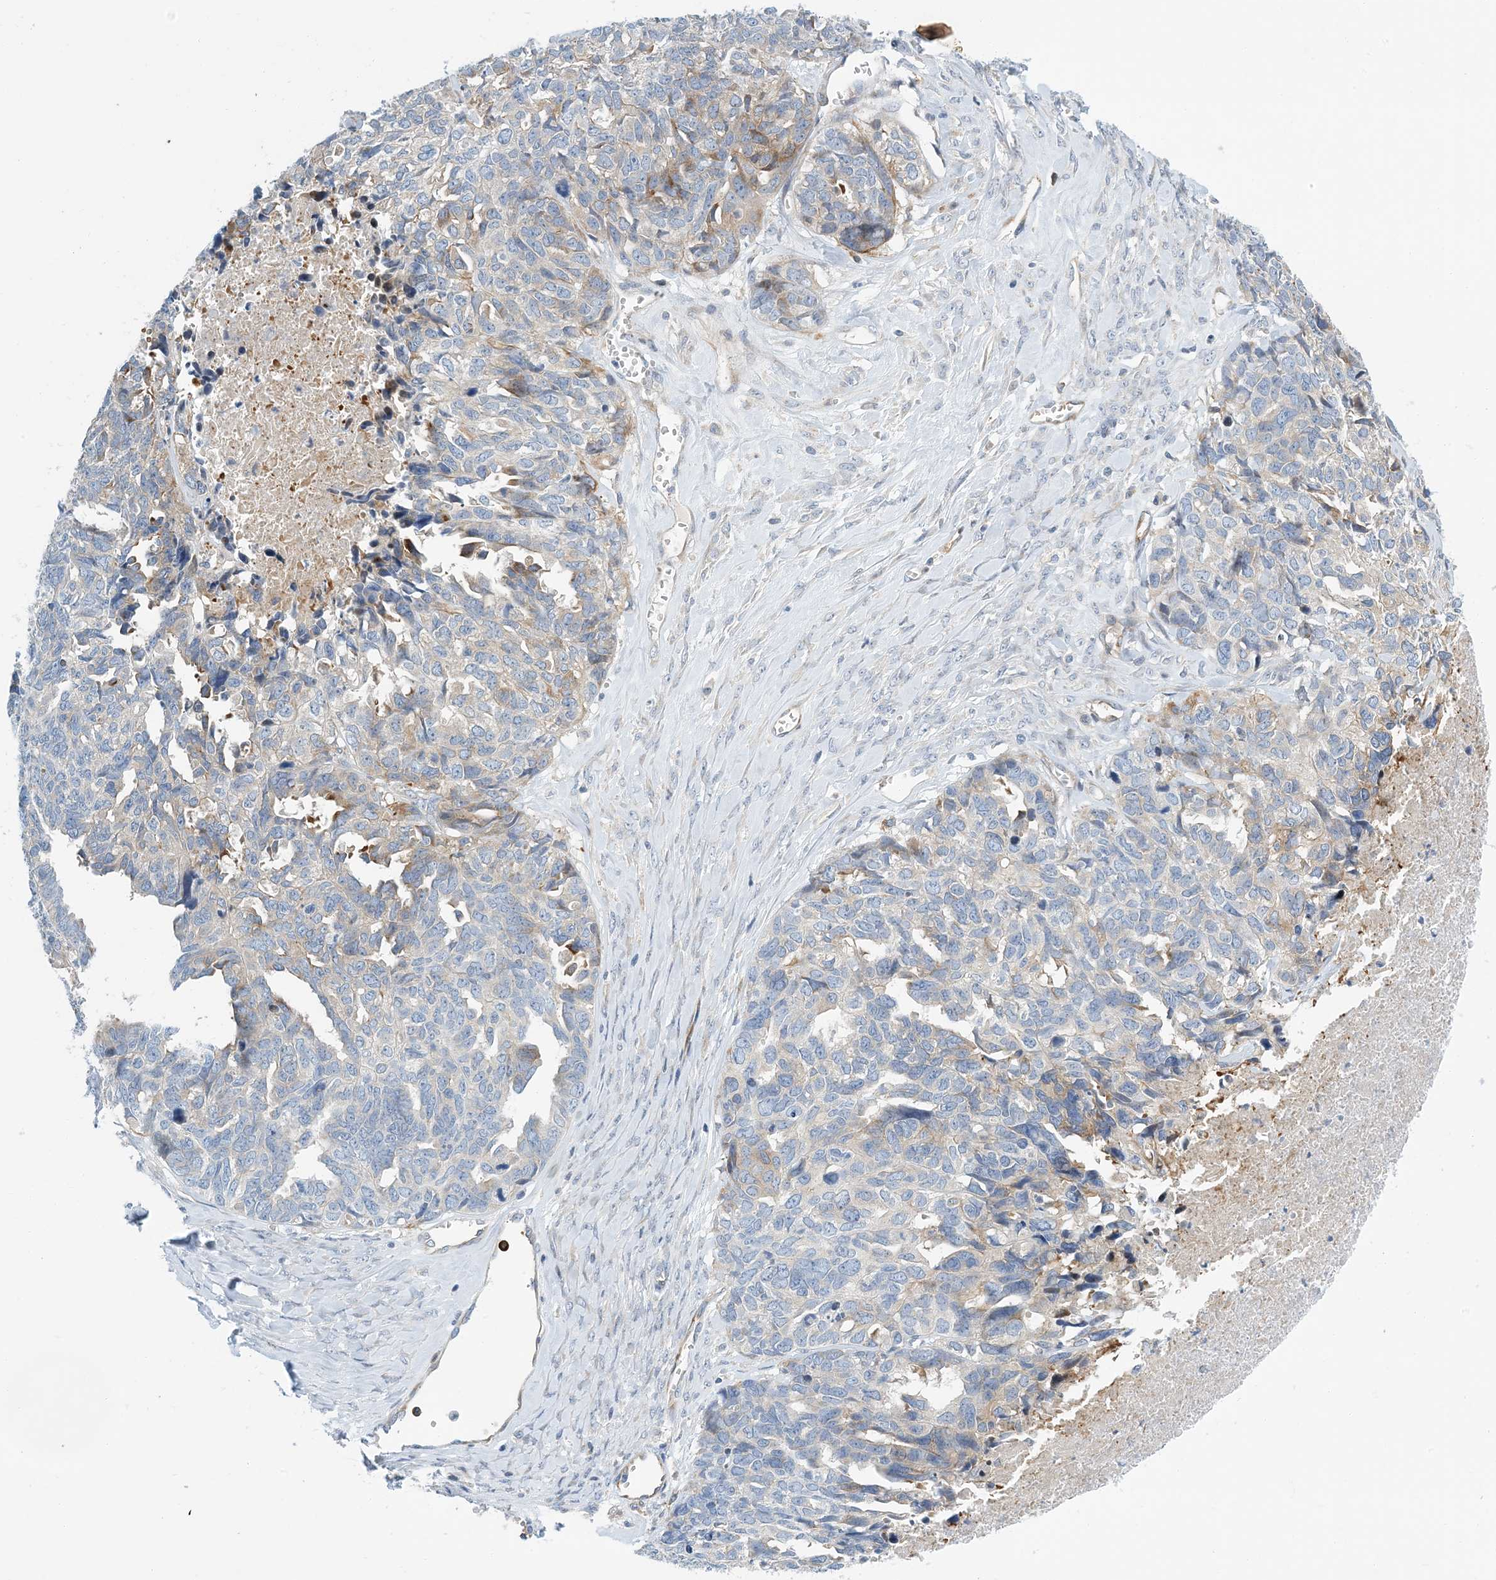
{"staining": {"intensity": "negative", "quantity": "none", "location": "none"}, "tissue": "ovarian cancer", "cell_type": "Tumor cells", "image_type": "cancer", "snomed": [{"axis": "morphology", "description": "Cystadenocarcinoma, serous, NOS"}, {"axis": "topography", "description": "Ovary"}], "caption": "Protein analysis of serous cystadenocarcinoma (ovarian) demonstrates no significant staining in tumor cells. (Brightfield microscopy of DAB (3,3'-diaminobenzidine) IHC at high magnification).", "gene": "PCDHA2", "patient": {"sex": "female", "age": 79}}